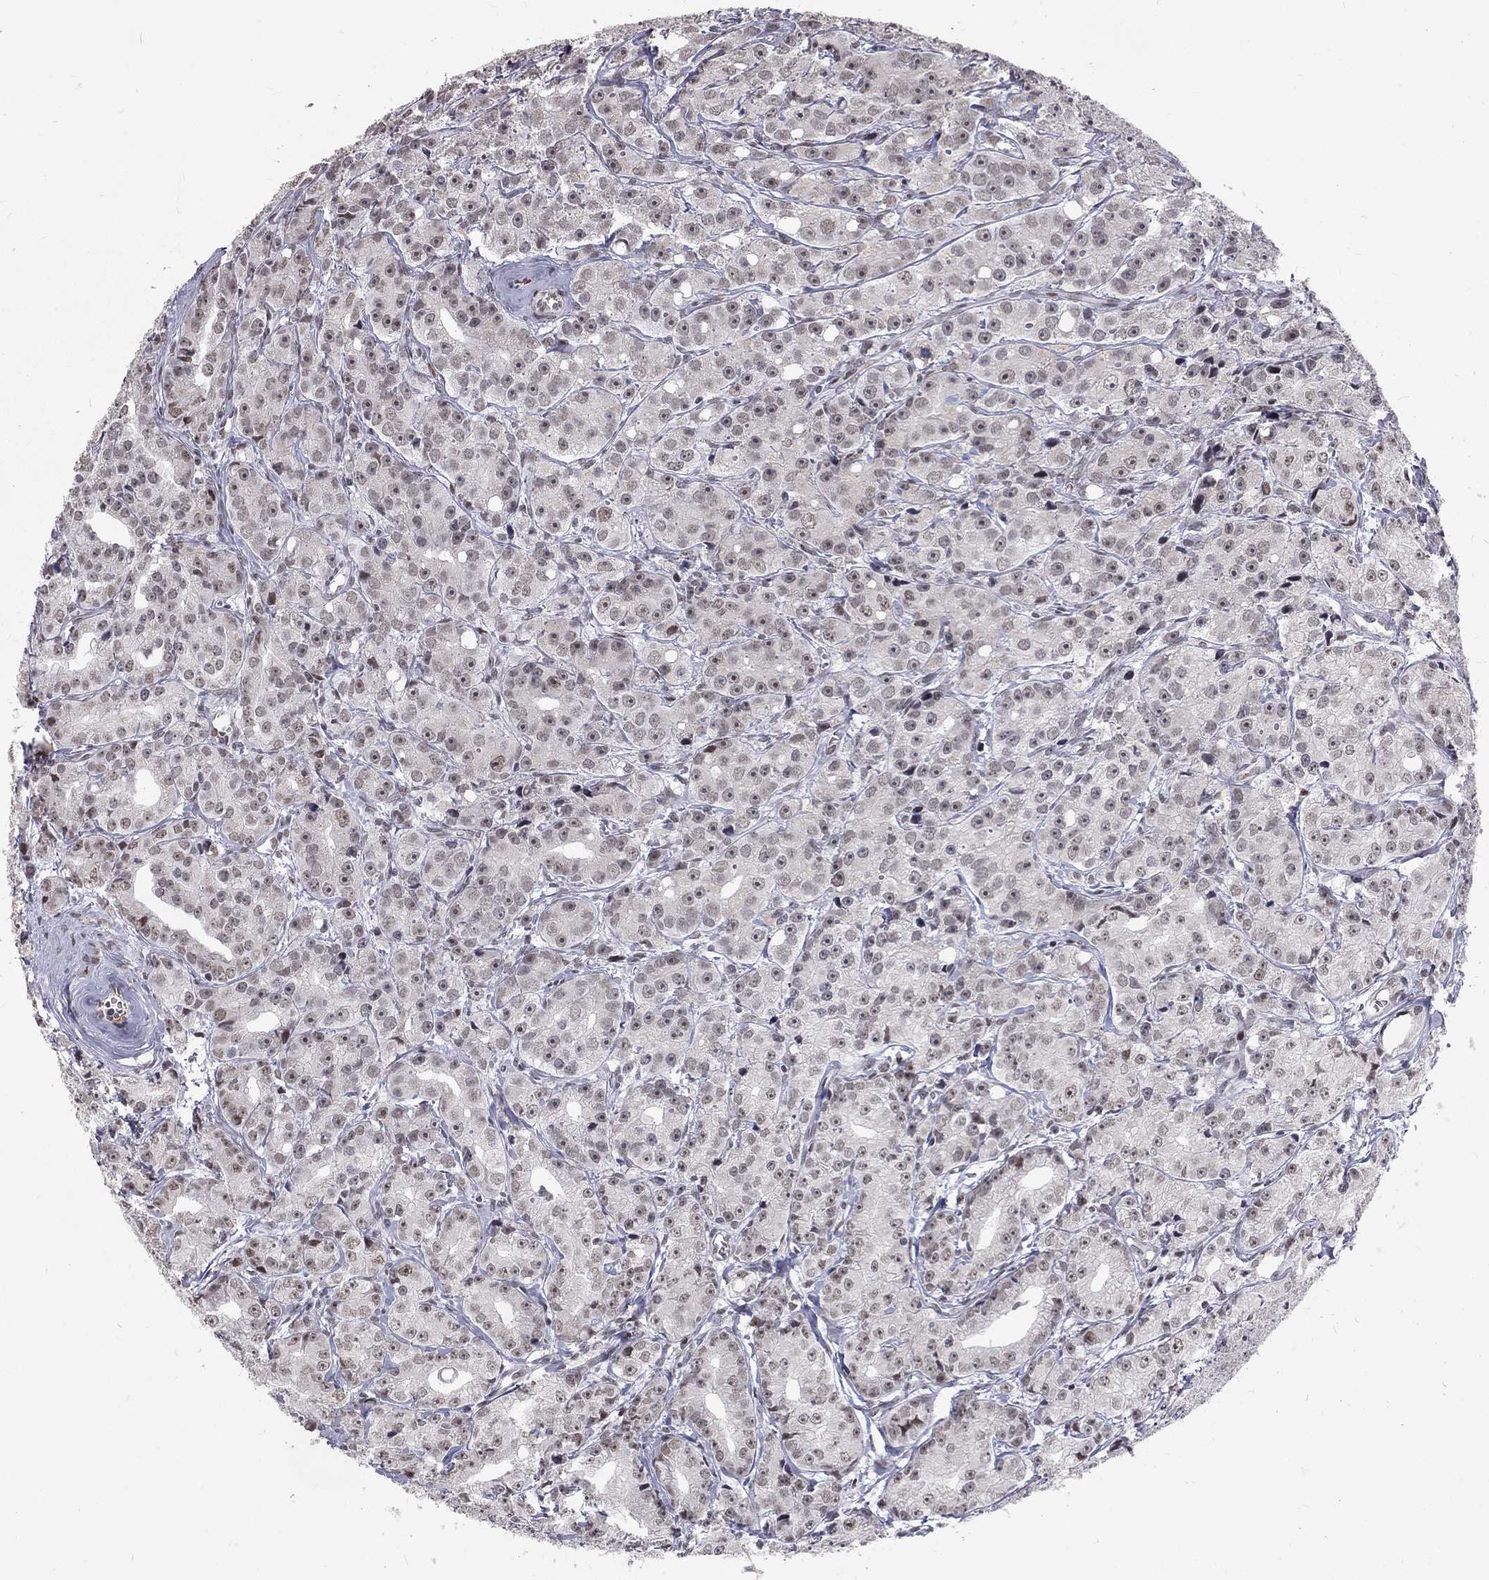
{"staining": {"intensity": "weak", "quantity": "<25%", "location": "nuclear"}, "tissue": "prostate cancer", "cell_type": "Tumor cells", "image_type": "cancer", "snomed": [{"axis": "morphology", "description": "Adenocarcinoma, Medium grade"}, {"axis": "topography", "description": "Prostate"}], "caption": "Immunohistochemistry (IHC) photomicrograph of human prostate cancer stained for a protein (brown), which reveals no positivity in tumor cells.", "gene": "TCEAL1", "patient": {"sex": "male", "age": 74}}